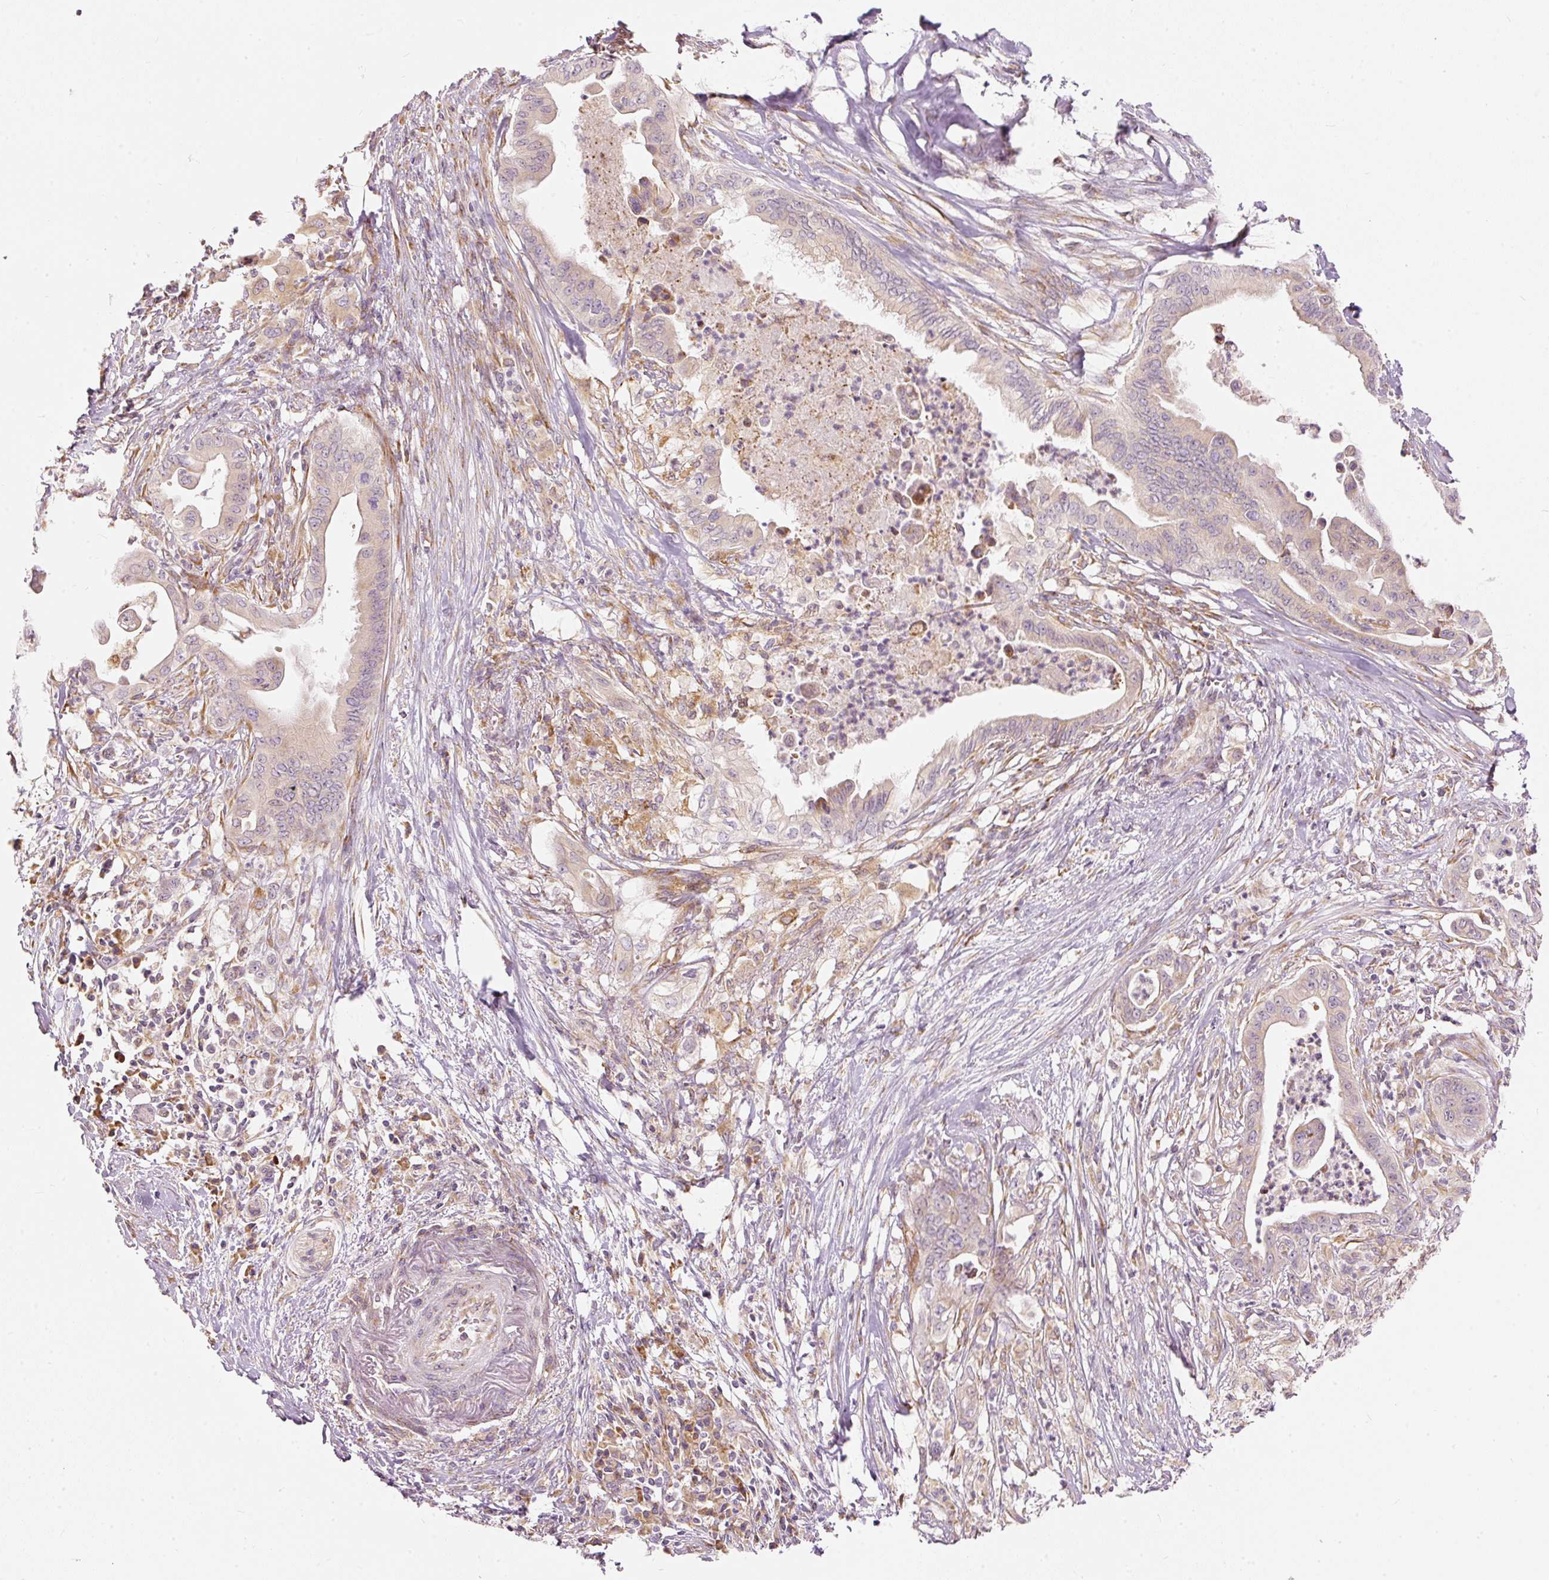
{"staining": {"intensity": "weak", "quantity": "<25%", "location": "cytoplasmic/membranous"}, "tissue": "pancreatic cancer", "cell_type": "Tumor cells", "image_type": "cancer", "snomed": [{"axis": "morphology", "description": "Adenocarcinoma, NOS"}, {"axis": "topography", "description": "Pancreas"}], "caption": "Immunohistochemistry micrograph of human pancreatic cancer stained for a protein (brown), which displays no expression in tumor cells.", "gene": "SNAPC5", "patient": {"sex": "male", "age": 58}}